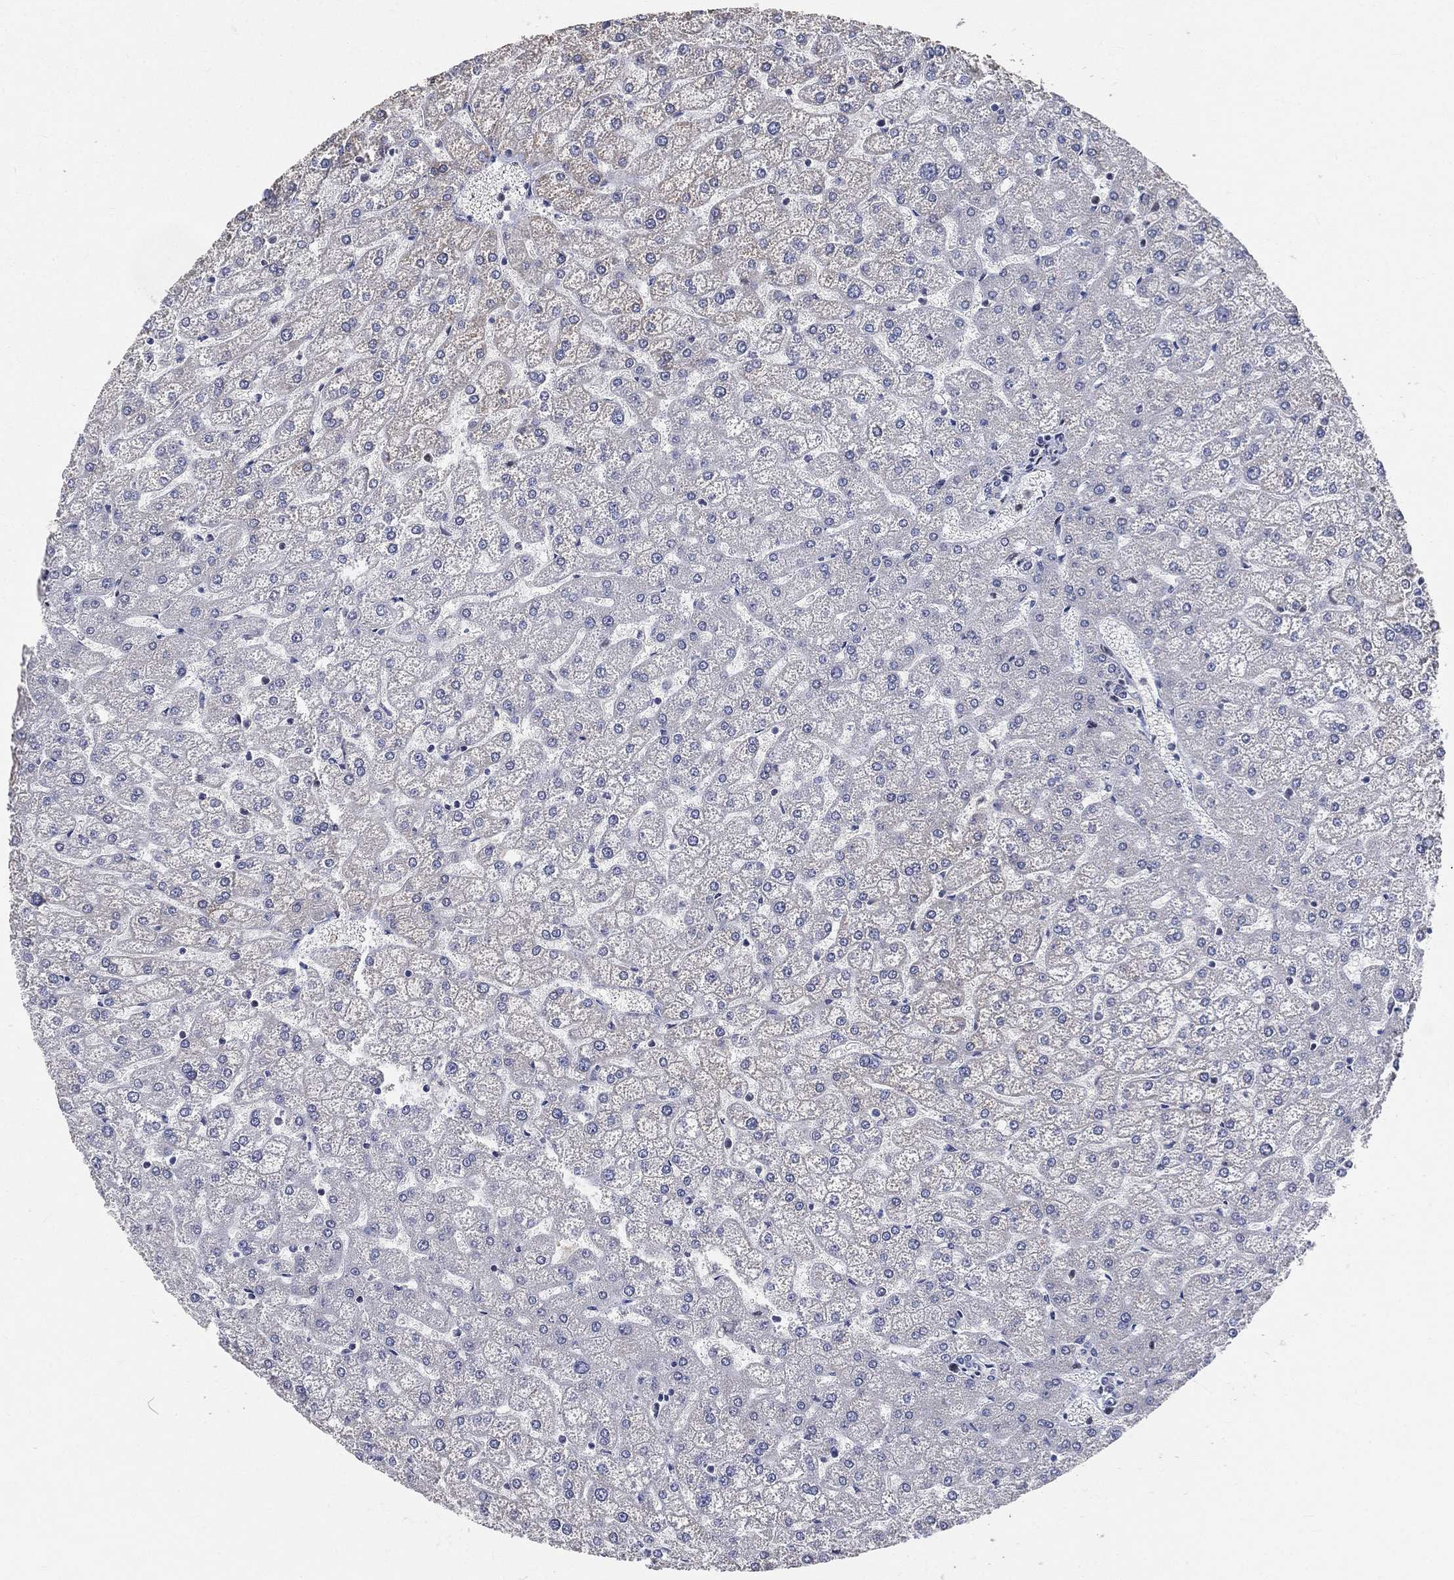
{"staining": {"intensity": "negative", "quantity": "none", "location": "none"}, "tissue": "liver", "cell_type": "Cholangiocytes", "image_type": "normal", "snomed": [{"axis": "morphology", "description": "Normal tissue, NOS"}, {"axis": "topography", "description": "Liver"}], "caption": "The immunohistochemistry image has no significant expression in cholangiocytes of liver.", "gene": "YLPM1", "patient": {"sex": "female", "age": 32}}